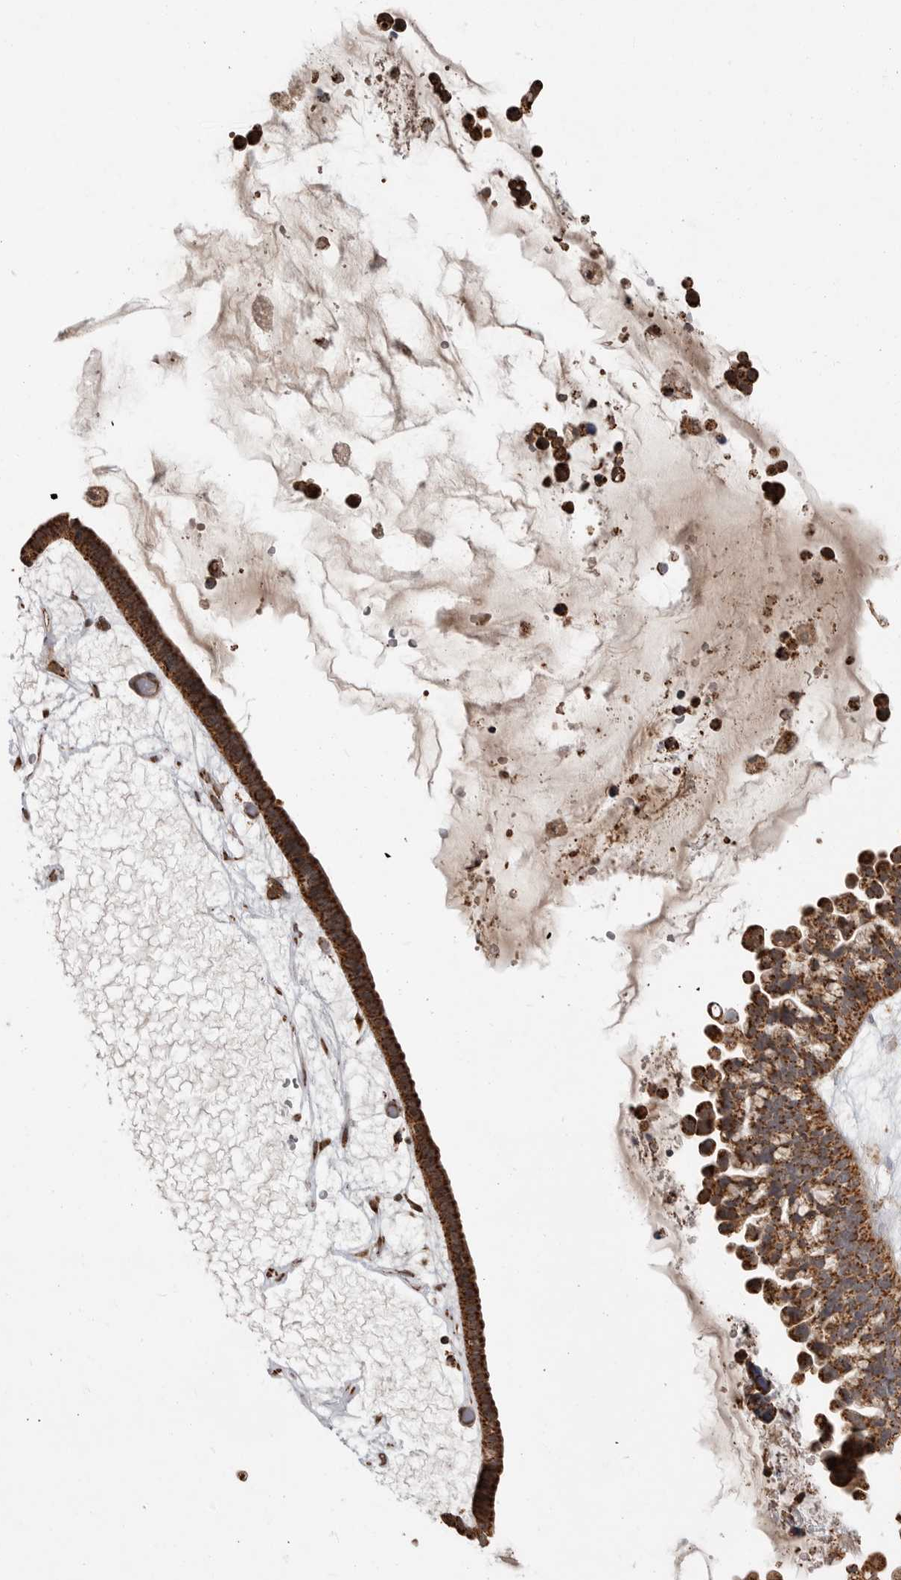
{"staining": {"intensity": "strong", "quantity": ">75%", "location": "cytoplasmic/membranous"}, "tissue": "ovarian cancer", "cell_type": "Tumor cells", "image_type": "cancer", "snomed": [{"axis": "morphology", "description": "Cystadenocarcinoma, serous, NOS"}, {"axis": "topography", "description": "Ovary"}], "caption": "Human ovarian cancer stained with a brown dye reveals strong cytoplasmic/membranous positive staining in approximately >75% of tumor cells.", "gene": "GCNT2", "patient": {"sex": "female", "age": 56}}